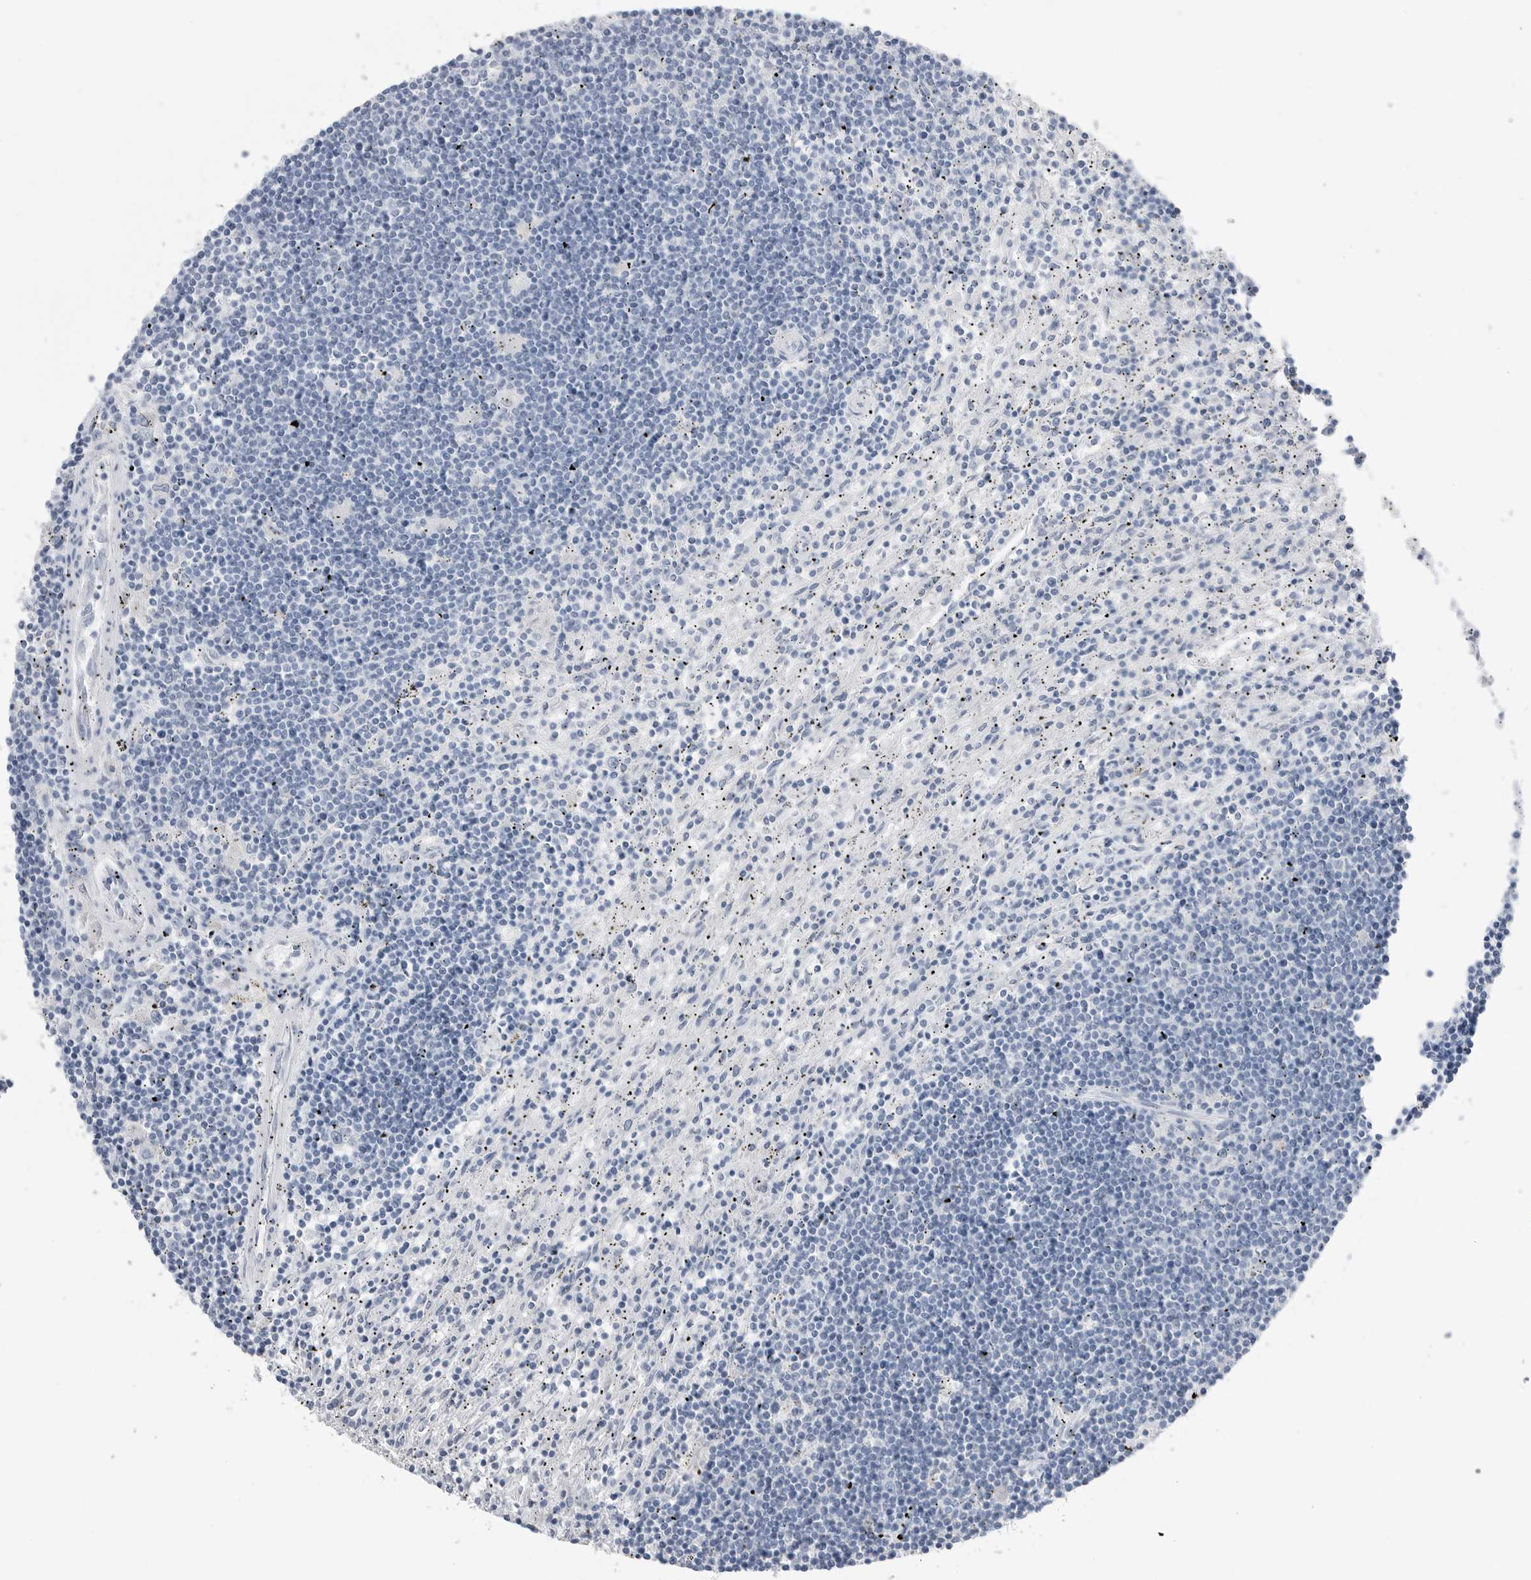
{"staining": {"intensity": "negative", "quantity": "none", "location": "none"}, "tissue": "lymphoma", "cell_type": "Tumor cells", "image_type": "cancer", "snomed": [{"axis": "morphology", "description": "Malignant lymphoma, non-Hodgkin's type, Low grade"}, {"axis": "topography", "description": "Spleen"}], "caption": "DAB (3,3'-diaminobenzidine) immunohistochemical staining of human lymphoma reveals no significant expression in tumor cells.", "gene": "ABHD12", "patient": {"sex": "male", "age": 76}}